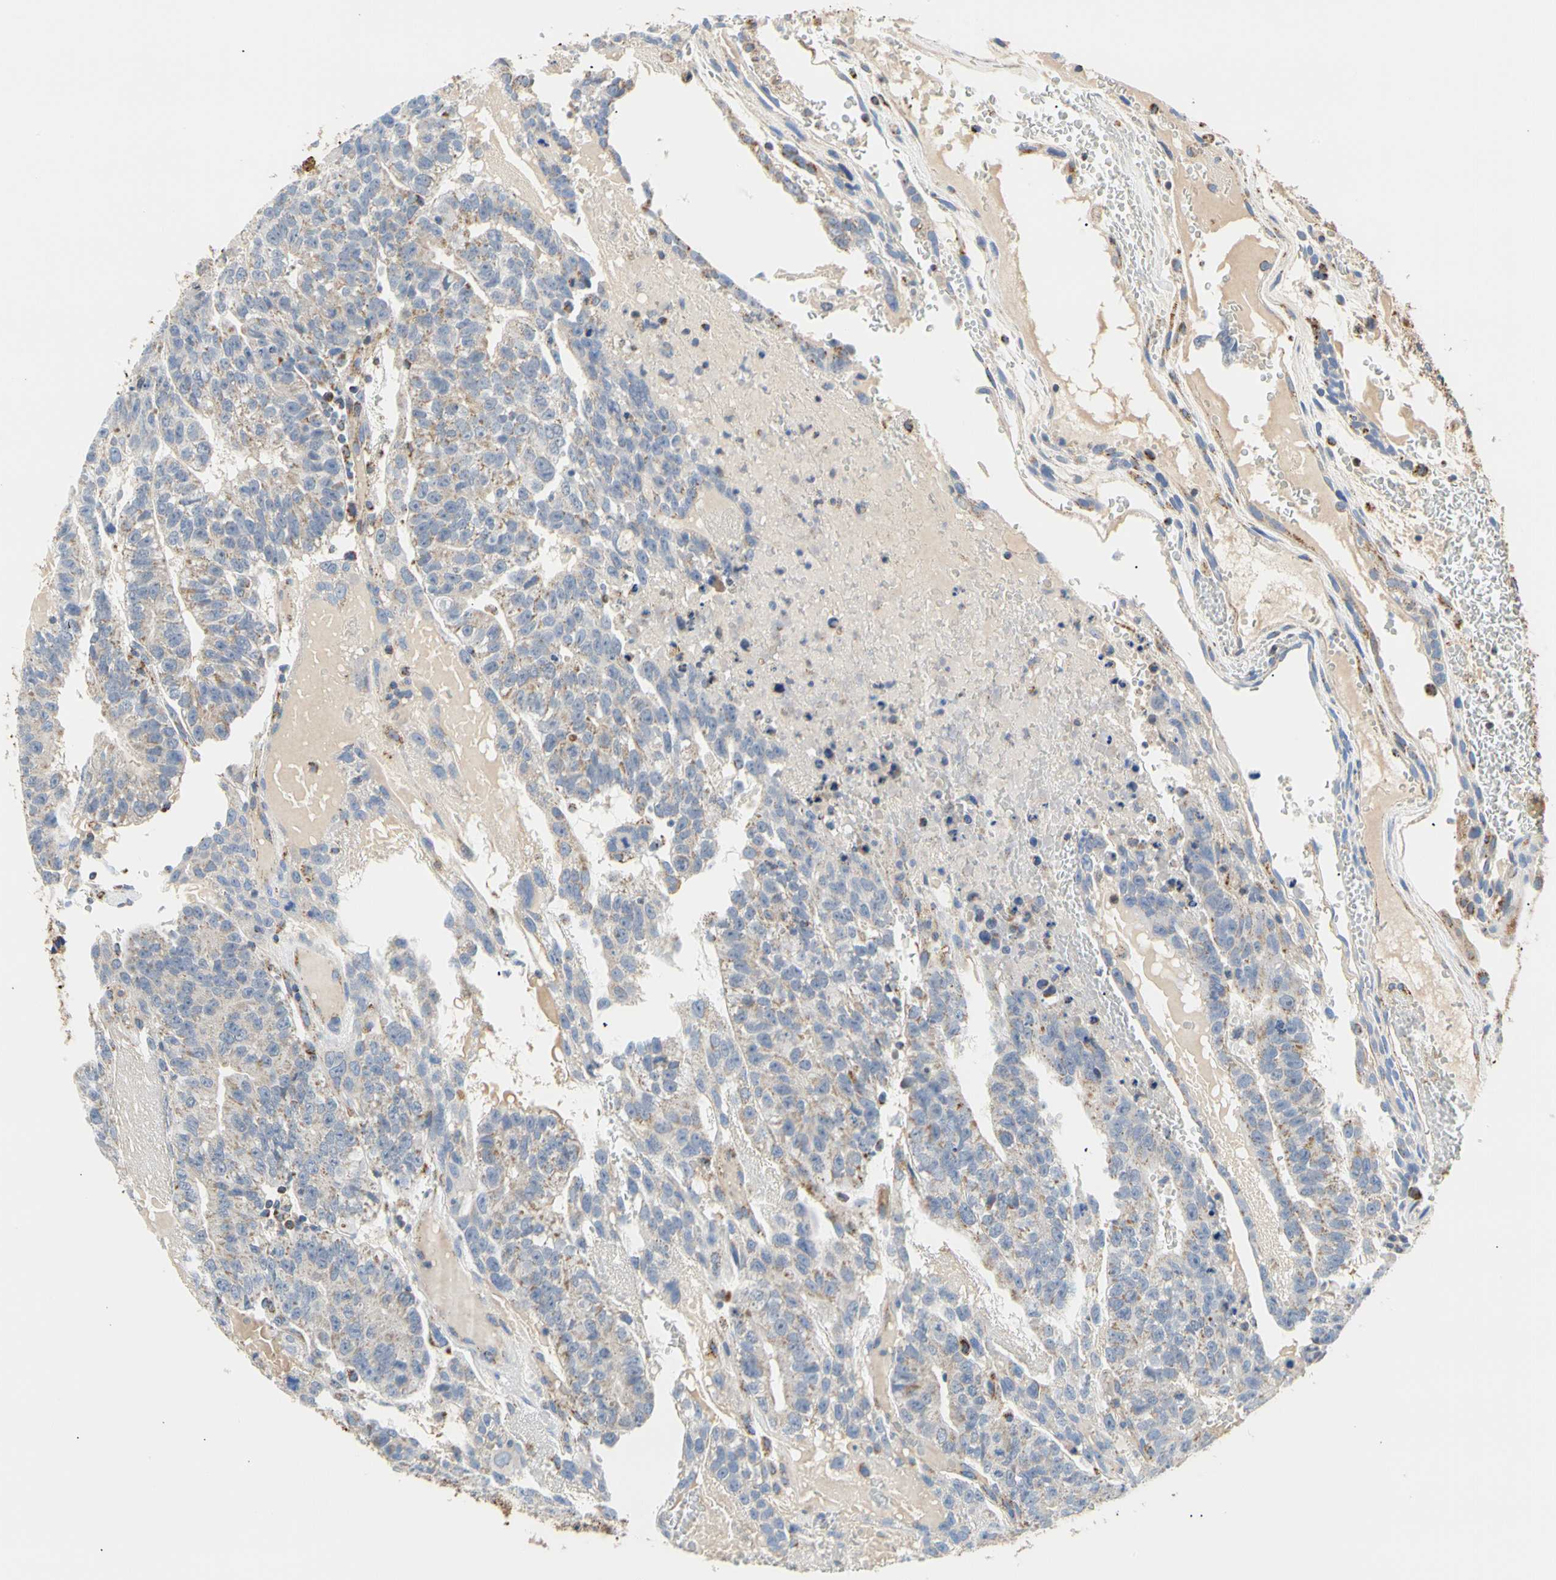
{"staining": {"intensity": "weak", "quantity": "<25%", "location": "cytoplasmic/membranous"}, "tissue": "testis cancer", "cell_type": "Tumor cells", "image_type": "cancer", "snomed": [{"axis": "morphology", "description": "Seminoma, NOS"}, {"axis": "morphology", "description": "Carcinoma, Embryonal, NOS"}, {"axis": "topography", "description": "Testis"}], "caption": "Immunohistochemical staining of seminoma (testis) demonstrates no significant staining in tumor cells.", "gene": "ACAT1", "patient": {"sex": "male", "age": 52}}